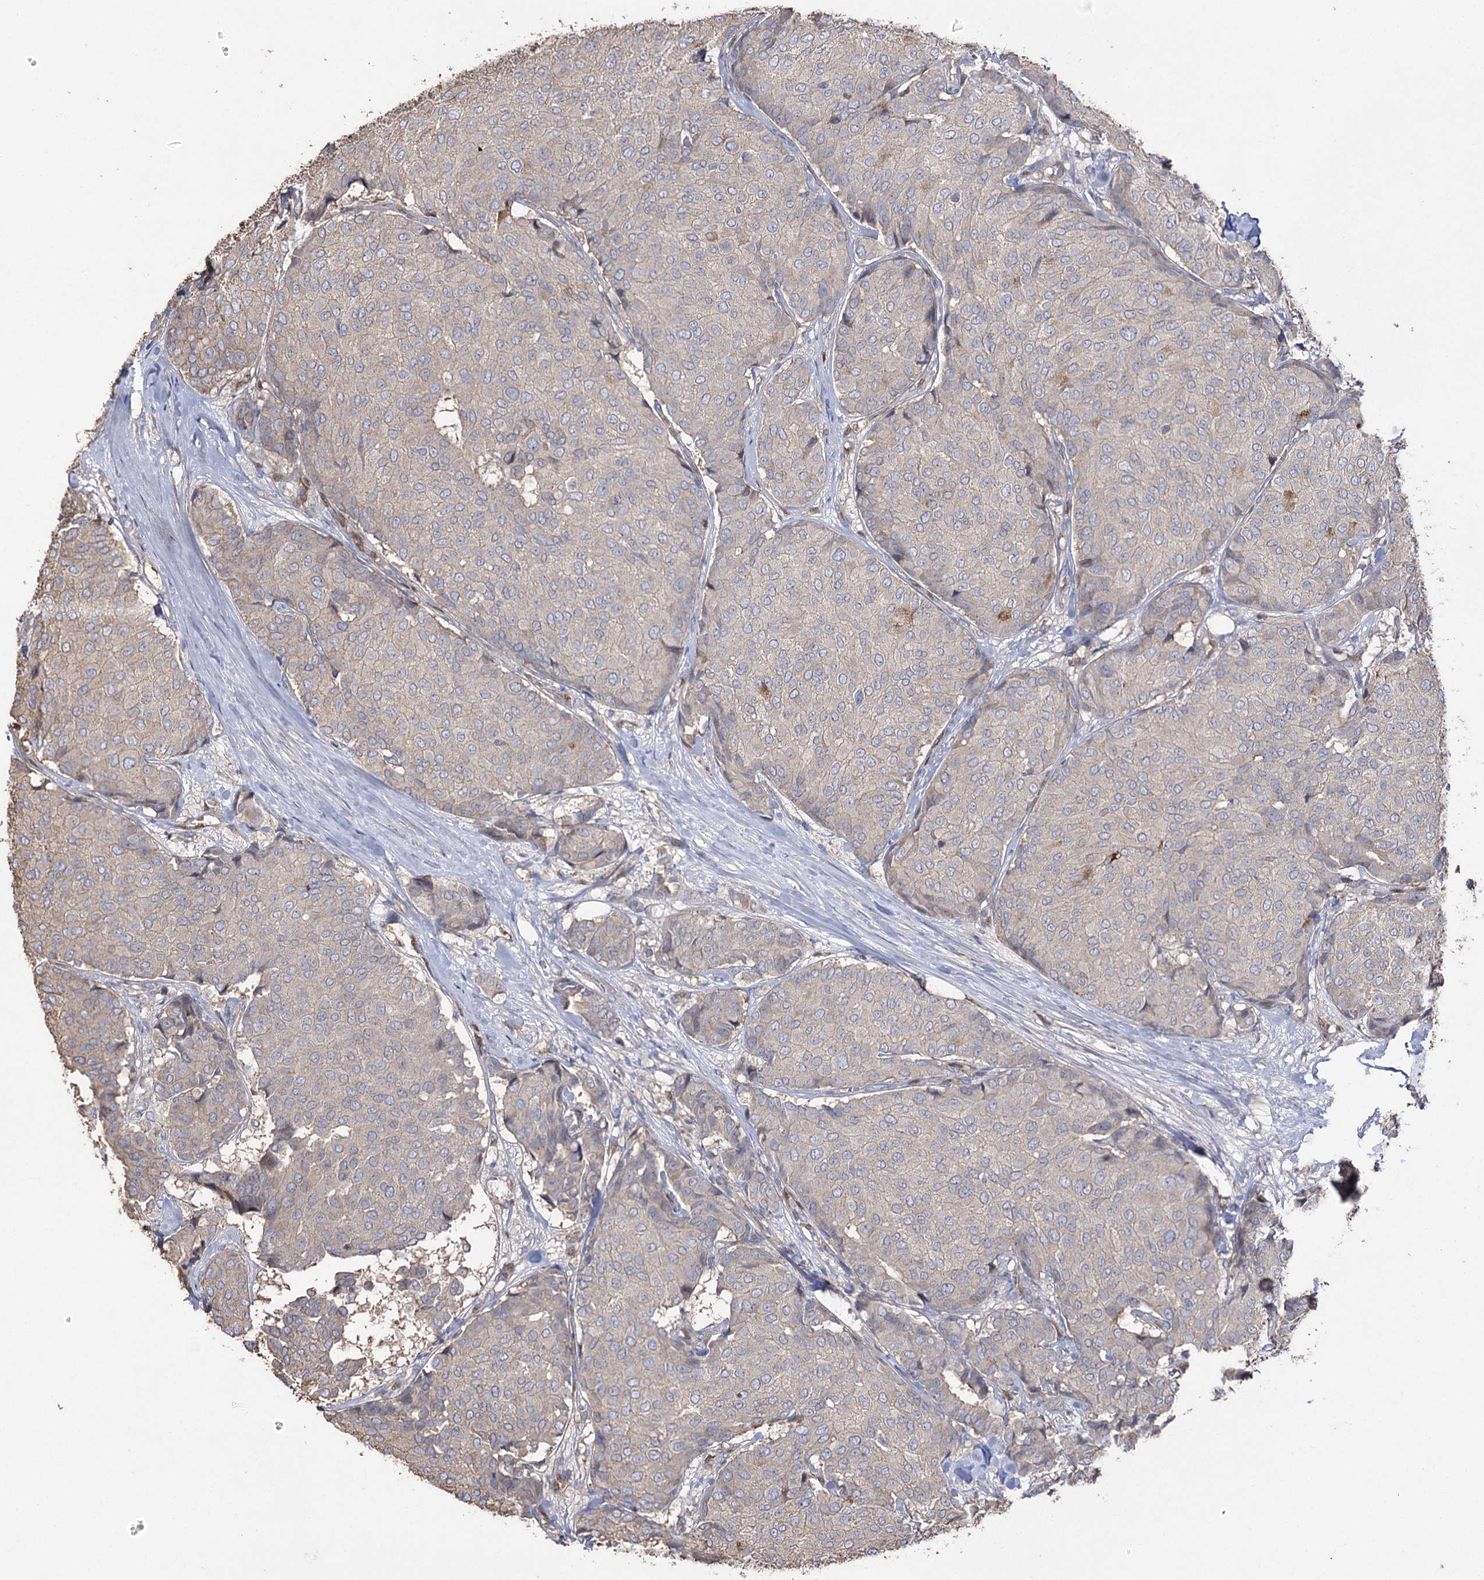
{"staining": {"intensity": "weak", "quantity": "<25%", "location": "cytoplasmic/membranous"}, "tissue": "breast cancer", "cell_type": "Tumor cells", "image_type": "cancer", "snomed": [{"axis": "morphology", "description": "Duct carcinoma"}, {"axis": "topography", "description": "Breast"}], "caption": "High magnification brightfield microscopy of breast invasive ductal carcinoma stained with DAB (brown) and counterstained with hematoxylin (blue): tumor cells show no significant staining. Nuclei are stained in blue.", "gene": "FAM13B", "patient": {"sex": "female", "age": 75}}